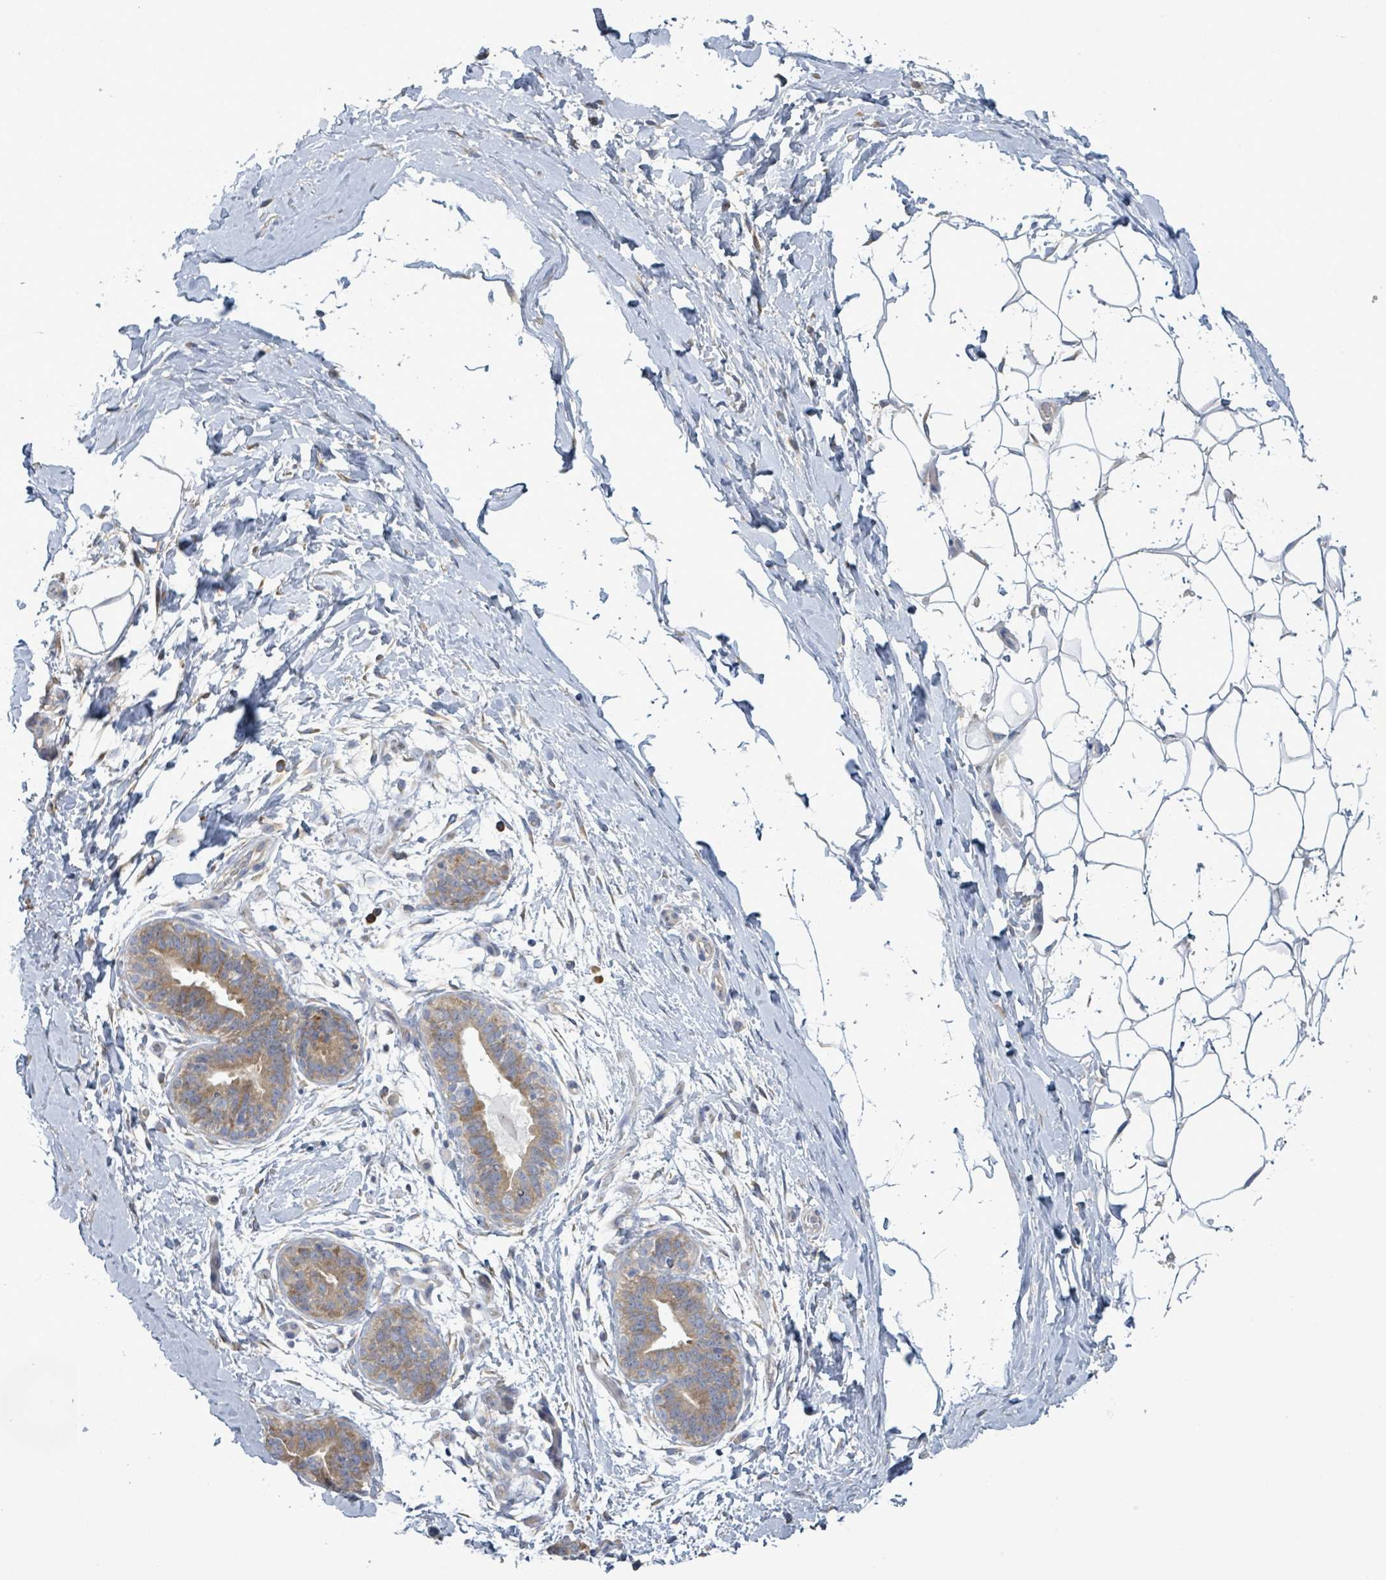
{"staining": {"intensity": "negative", "quantity": "none", "location": "none"}, "tissue": "adipose tissue", "cell_type": "Adipocytes", "image_type": "normal", "snomed": [{"axis": "morphology", "description": "Normal tissue, NOS"}, {"axis": "topography", "description": "Breast"}], "caption": "Normal adipose tissue was stained to show a protein in brown. There is no significant staining in adipocytes. (IHC, brightfield microscopy, high magnification).", "gene": "ATP13A1", "patient": {"sex": "female", "age": 26}}